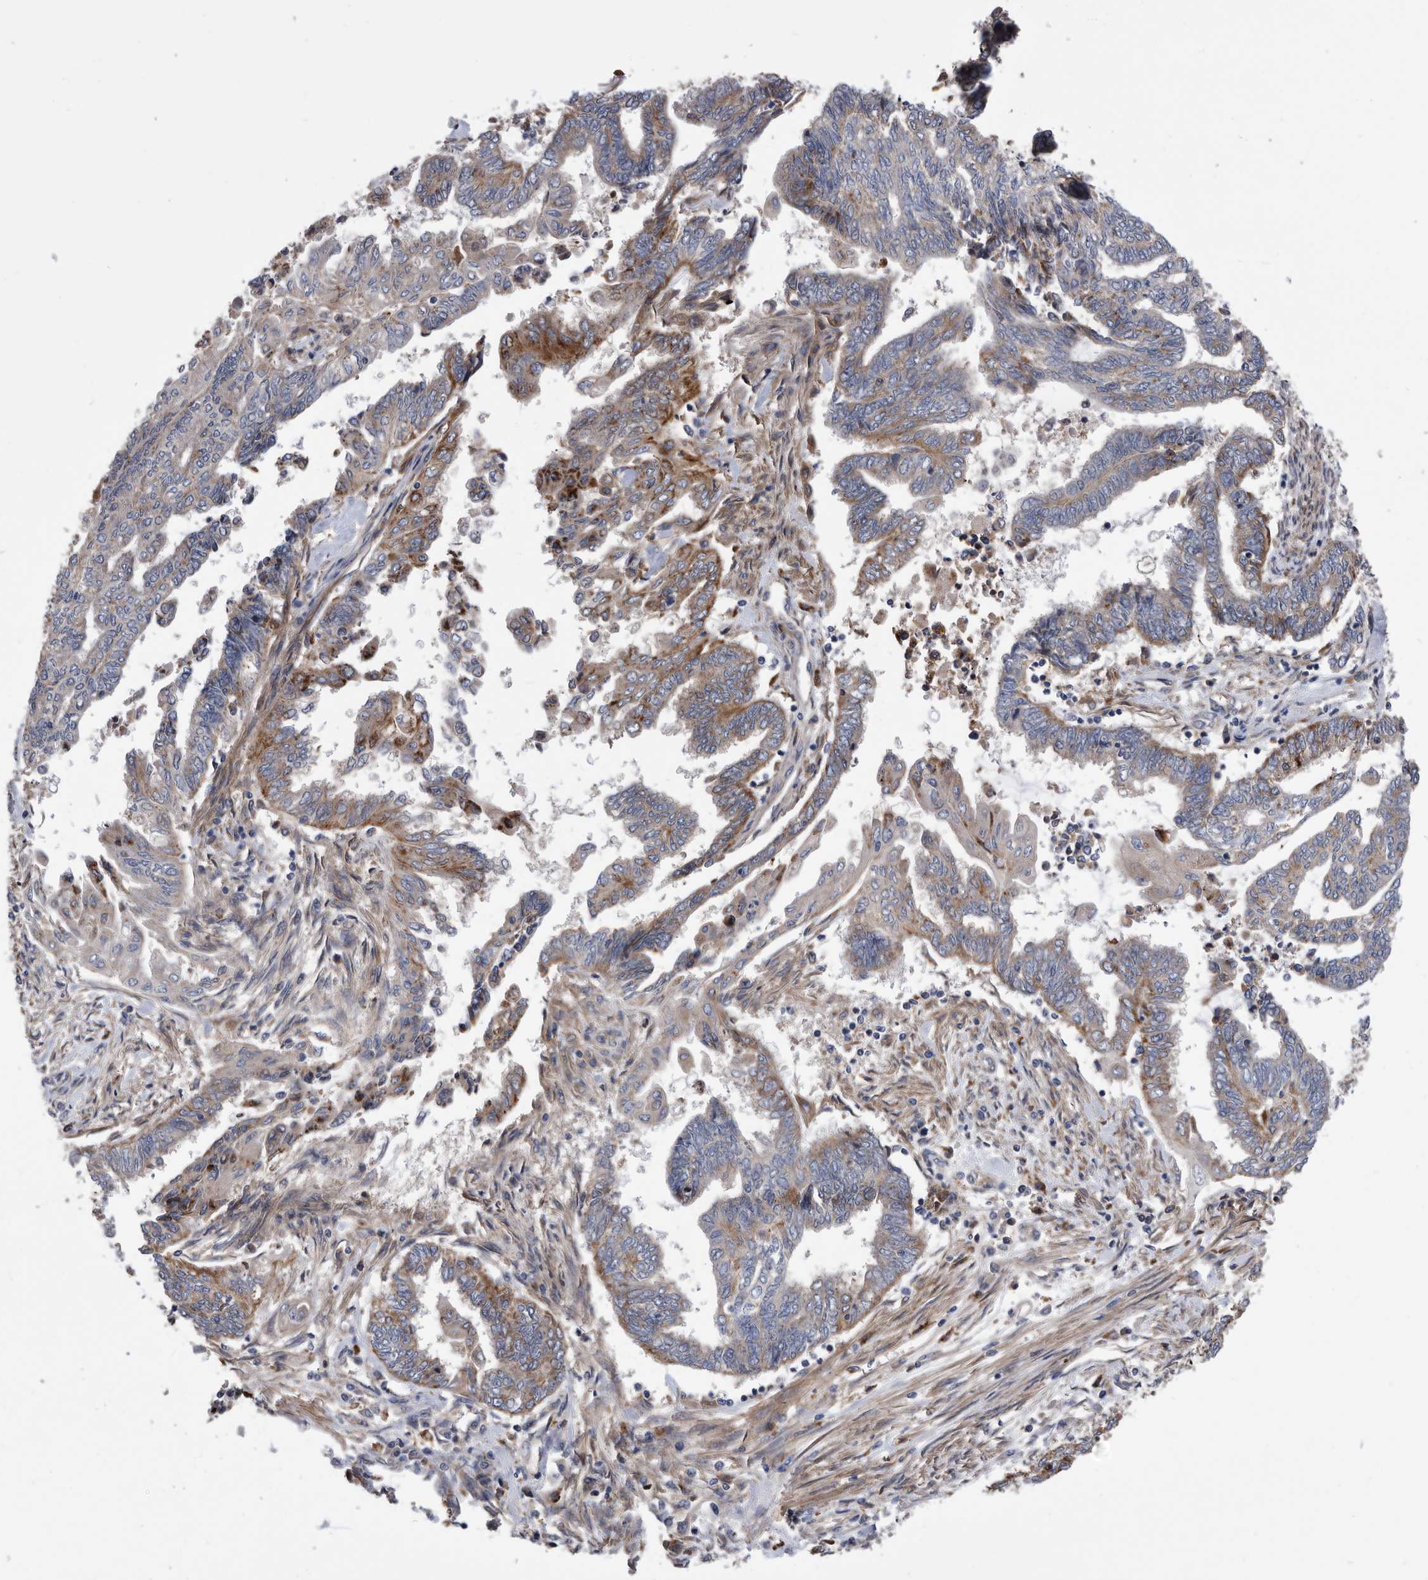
{"staining": {"intensity": "moderate", "quantity": "25%-75%", "location": "cytoplasmic/membranous"}, "tissue": "endometrial cancer", "cell_type": "Tumor cells", "image_type": "cancer", "snomed": [{"axis": "morphology", "description": "Adenocarcinoma, NOS"}, {"axis": "topography", "description": "Uterus"}, {"axis": "topography", "description": "Endometrium"}], "caption": "An immunohistochemistry (IHC) micrograph of neoplastic tissue is shown. Protein staining in brown highlights moderate cytoplasmic/membranous positivity in endometrial cancer within tumor cells. (Stains: DAB in brown, nuclei in blue, Microscopy: brightfield microscopy at high magnification).", "gene": "BAIAP3", "patient": {"sex": "female", "age": 70}}